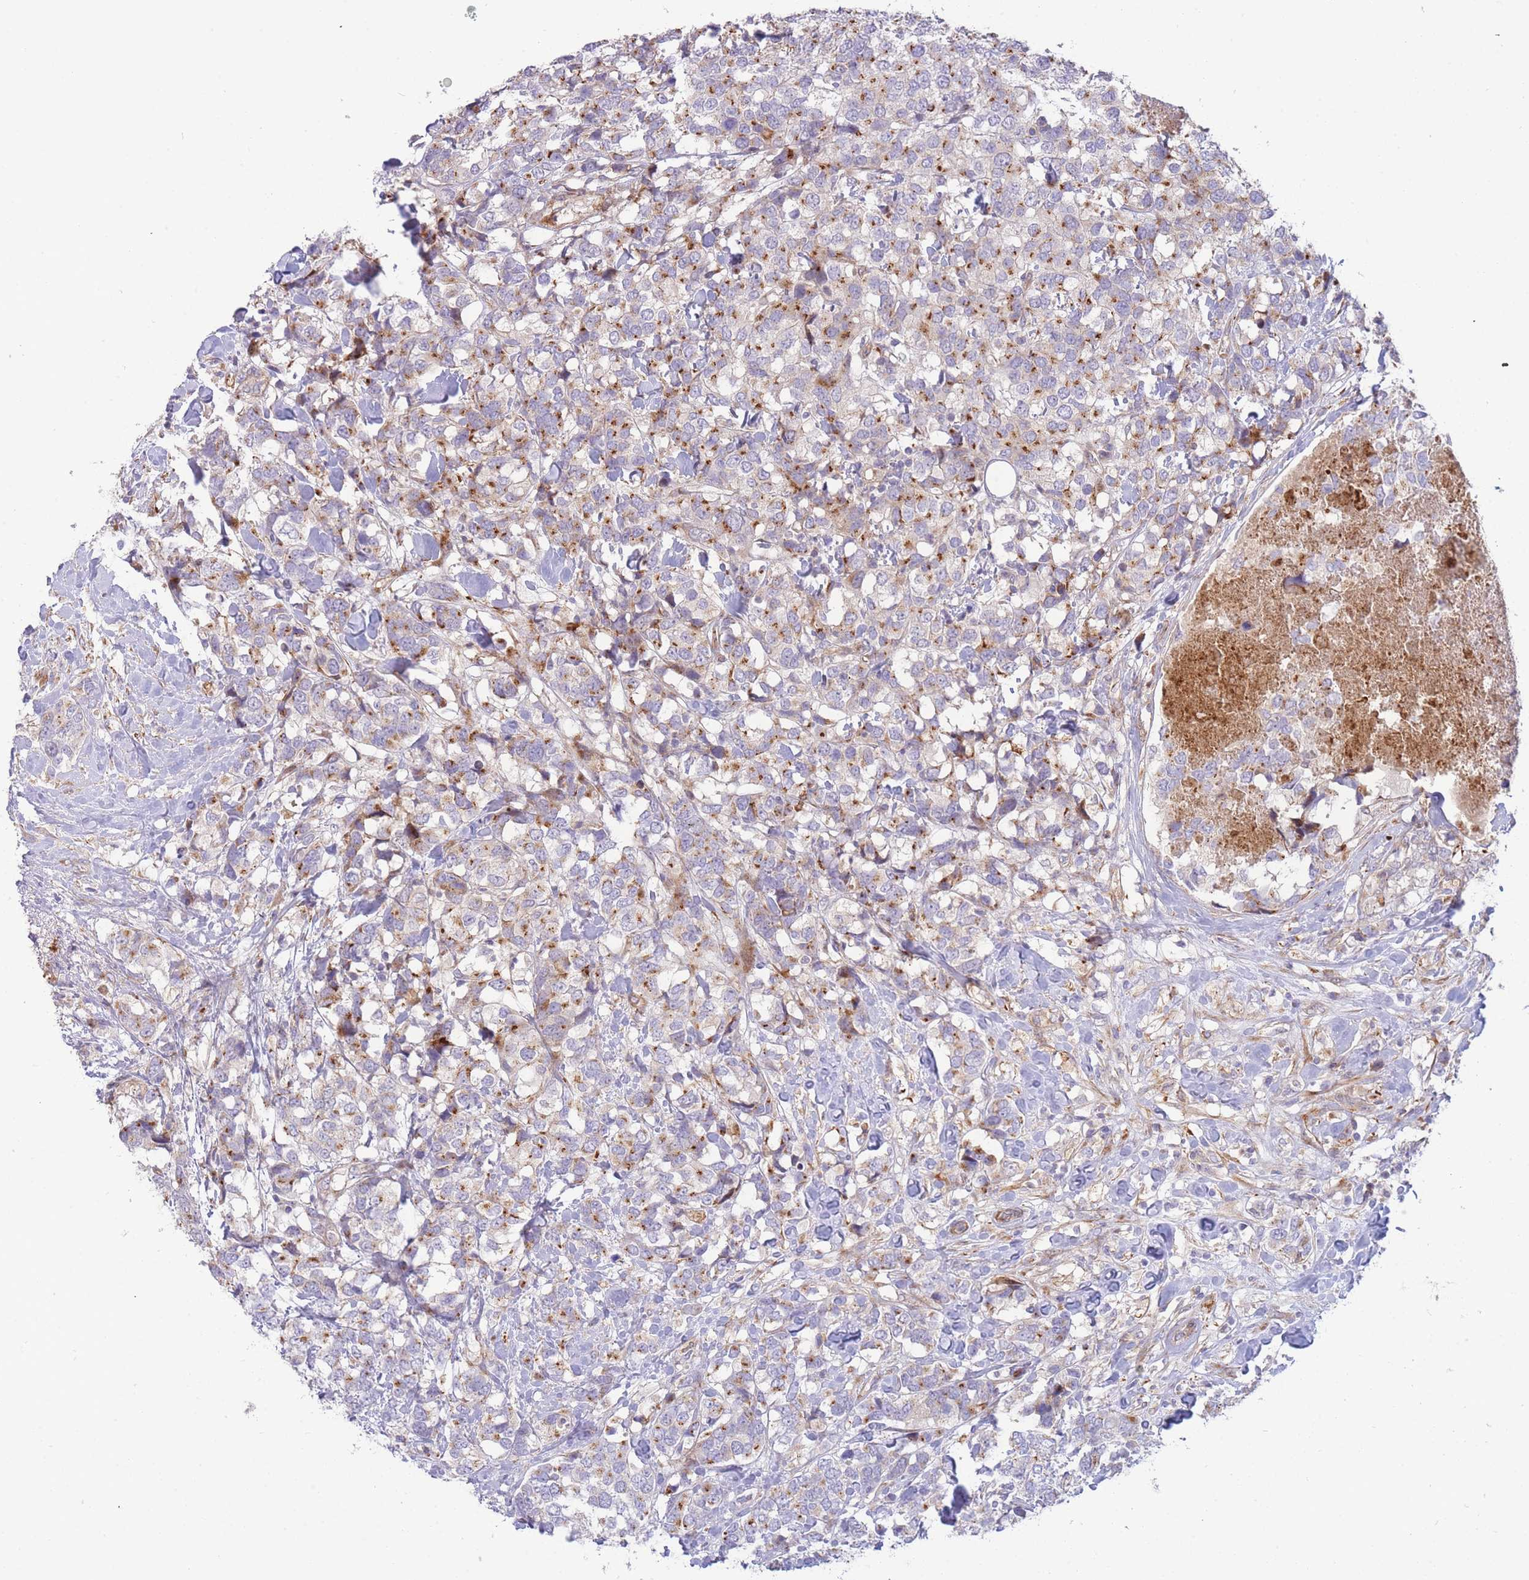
{"staining": {"intensity": "moderate", "quantity": "25%-75%", "location": "cytoplasmic/membranous"}, "tissue": "breast cancer", "cell_type": "Tumor cells", "image_type": "cancer", "snomed": [{"axis": "morphology", "description": "Lobular carcinoma"}, {"axis": "topography", "description": "Breast"}], "caption": "Brown immunohistochemical staining in breast cancer displays moderate cytoplasmic/membranous staining in about 25%-75% of tumor cells.", "gene": "ATP5MC2", "patient": {"sex": "female", "age": 59}}